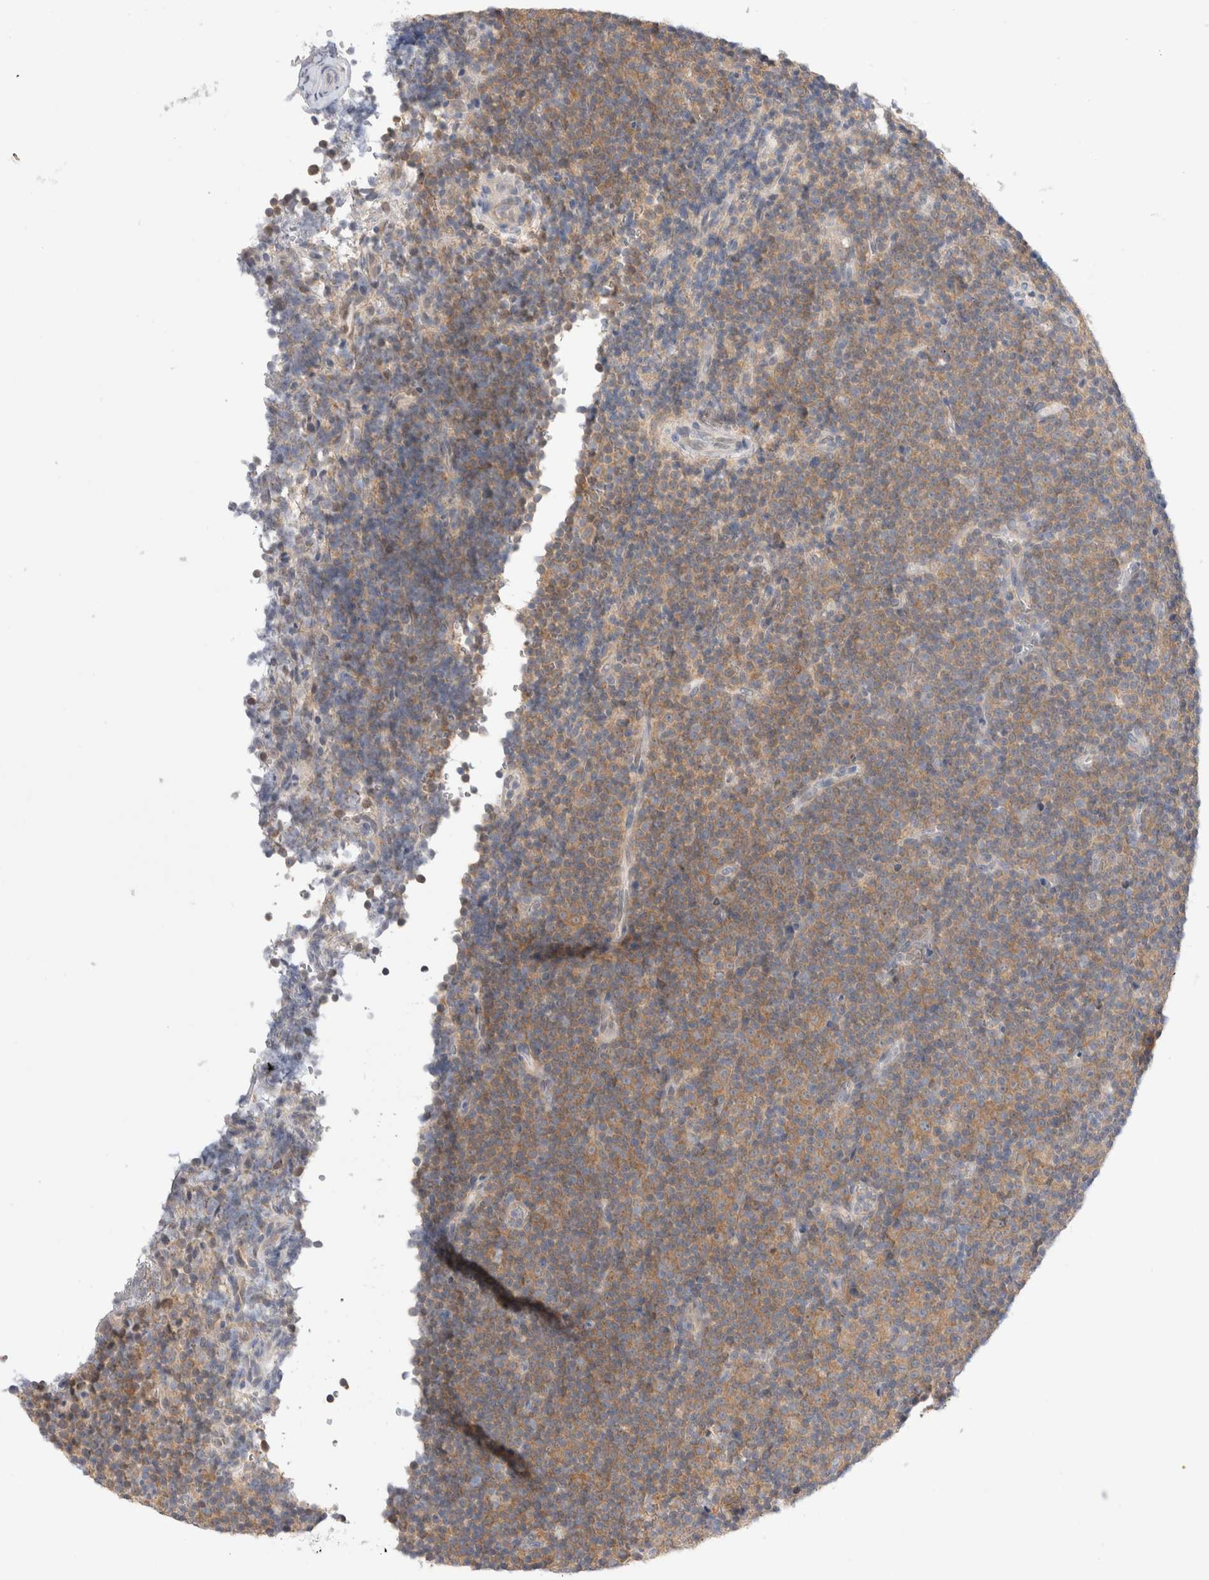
{"staining": {"intensity": "moderate", "quantity": "25%-75%", "location": "cytoplasmic/membranous"}, "tissue": "lymphoma", "cell_type": "Tumor cells", "image_type": "cancer", "snomed": [{"axis": "morphology", "description": "Malignant lymphoma, non-Hodgkin's type, Low grade"}, {"axis": "topography", "description": "Lymph node"}], "caption": "DAB immunohistochemical staining of lymphoma demonstrates moderate cytoplasmic/membranous protein expression in about 25%-75% of tumor cells.", "gene": "NDOR1", "patient": {"sex": "female", "age": 67}}